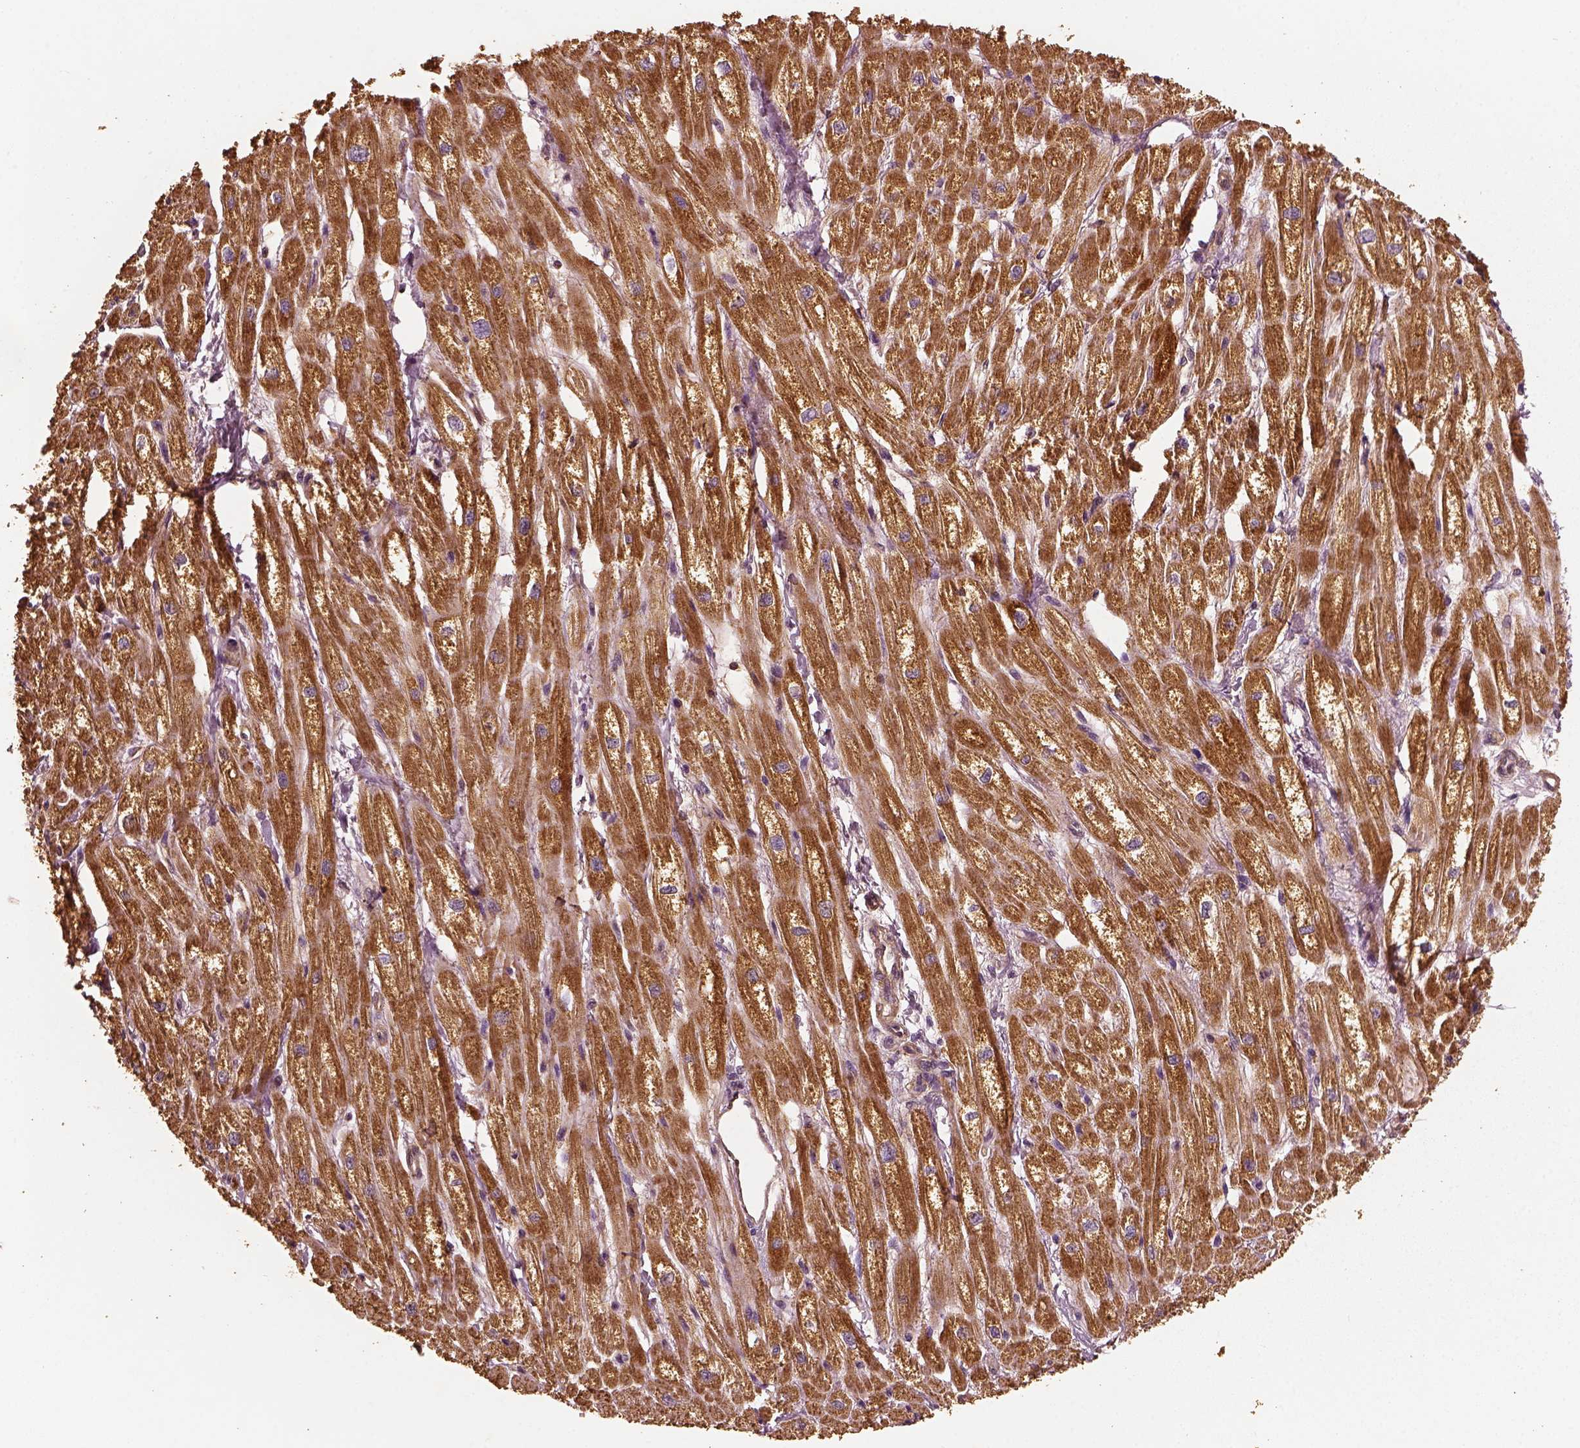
{"staining": {"intensity": "strong", "quantity": ">75%", "location": "cytoplasmic/membranous"}, "tissue": "heart muscle", "cell_type": "Cardiomyocytes", "image_type": "normal", "snomed": [{"axis": "morphology", "description": "Normal tissue, NOS"}, {"axis": "topography", "description": "Heart"}], "caption": "The image demonstrates a brown stain indicating the presence of a protein in the cytoplasmic/membranous of cardiomyocytes in heart muscle.", "gene": "PTGES2", "patient": {"sex": "male", "age": 61}}